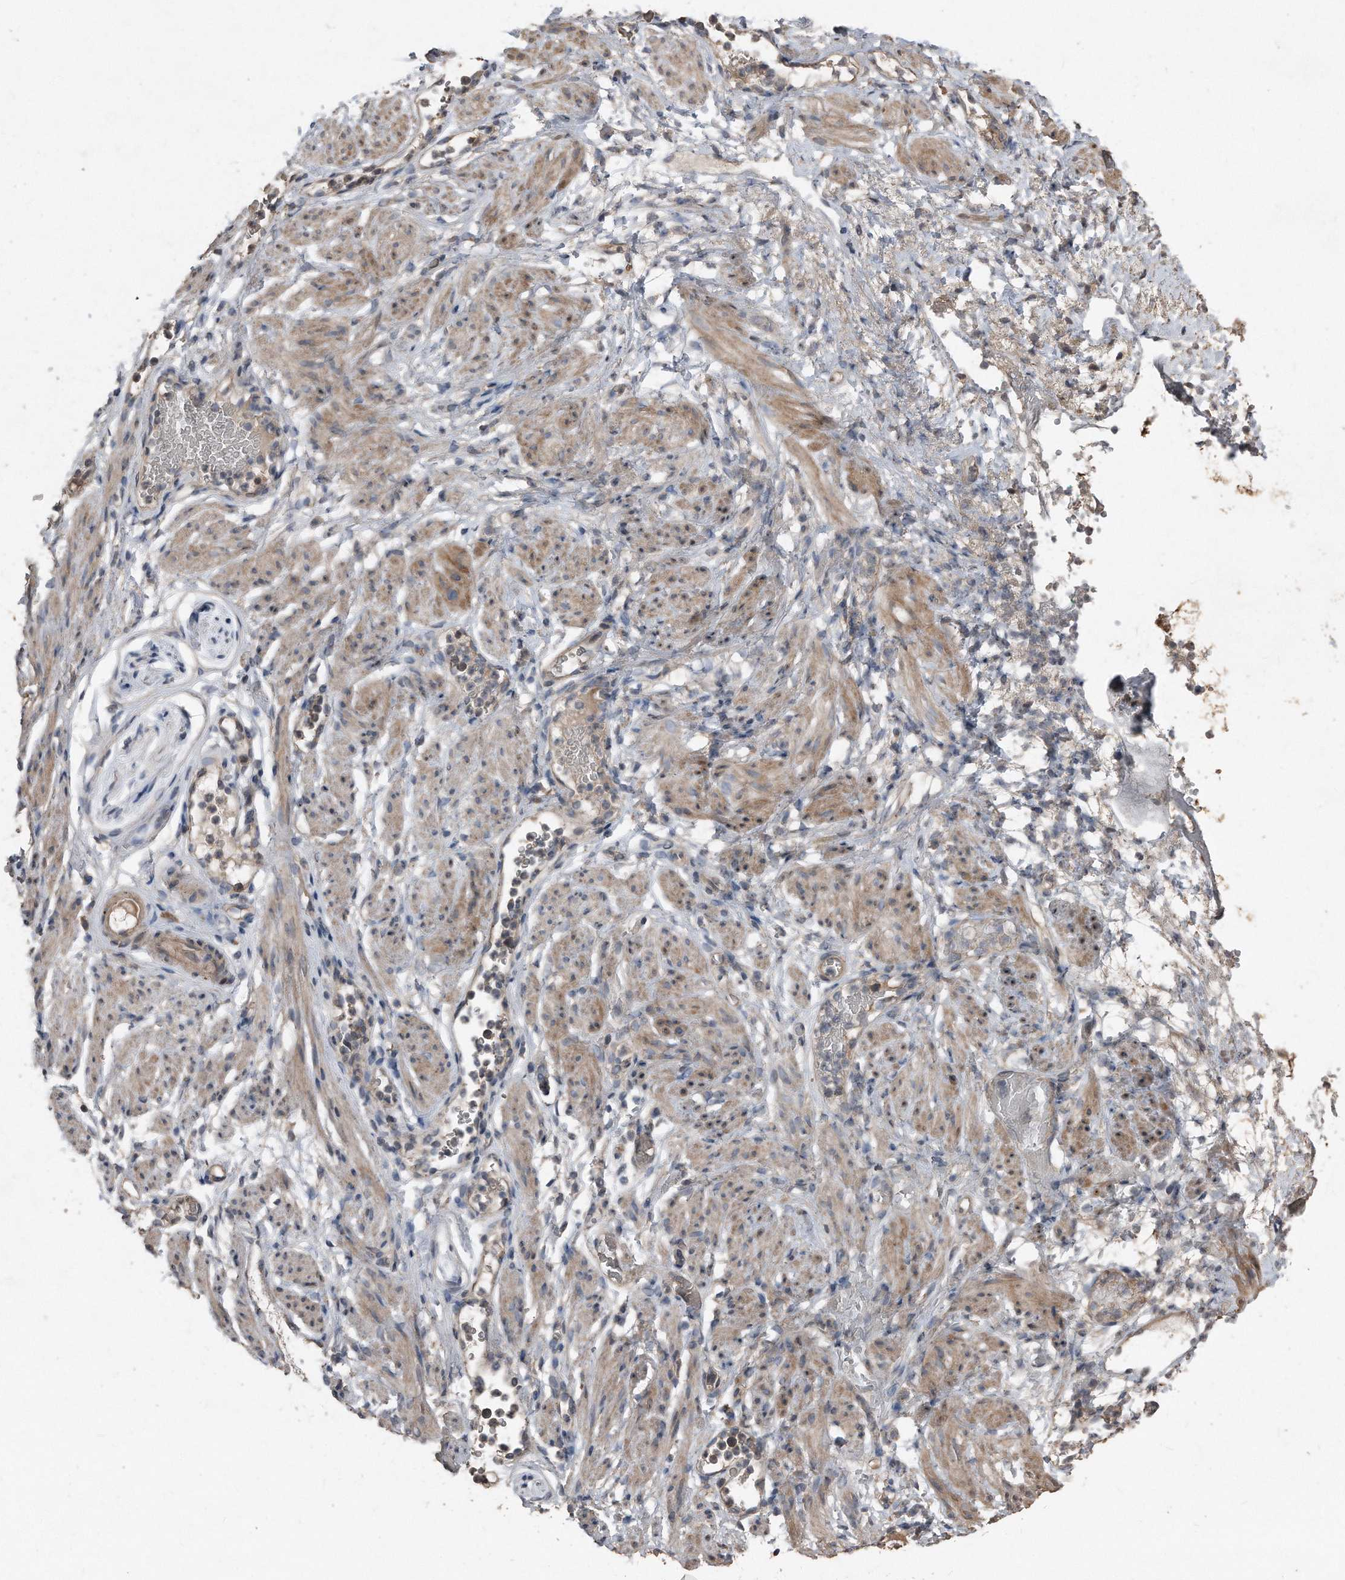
{"staining": {"intensity": "strong", "quantity": "25%-75%", "location": "cytoplasmic/membranous,nuclear"}, "tissue": "soft tissue", "cell_type": "Chondrocytes", "image_type": "normal", "snomed": [{"axis": "morphology", "description": "Normal tissue, NOS"}, {"axis": "topography", "description": "Smooth muscle"}, {"axis": "topography", "description": "Peripheral nerve tissue"}], "caption": "Protein expression analysis of normal soft tissue demonstrates strong cytoplasmic/membranous,nuclear positivity in approximately 25%-75% of chondrocytes.", "gene": "ANKRD10", "patient": {"sex": "female", "age": 39}}